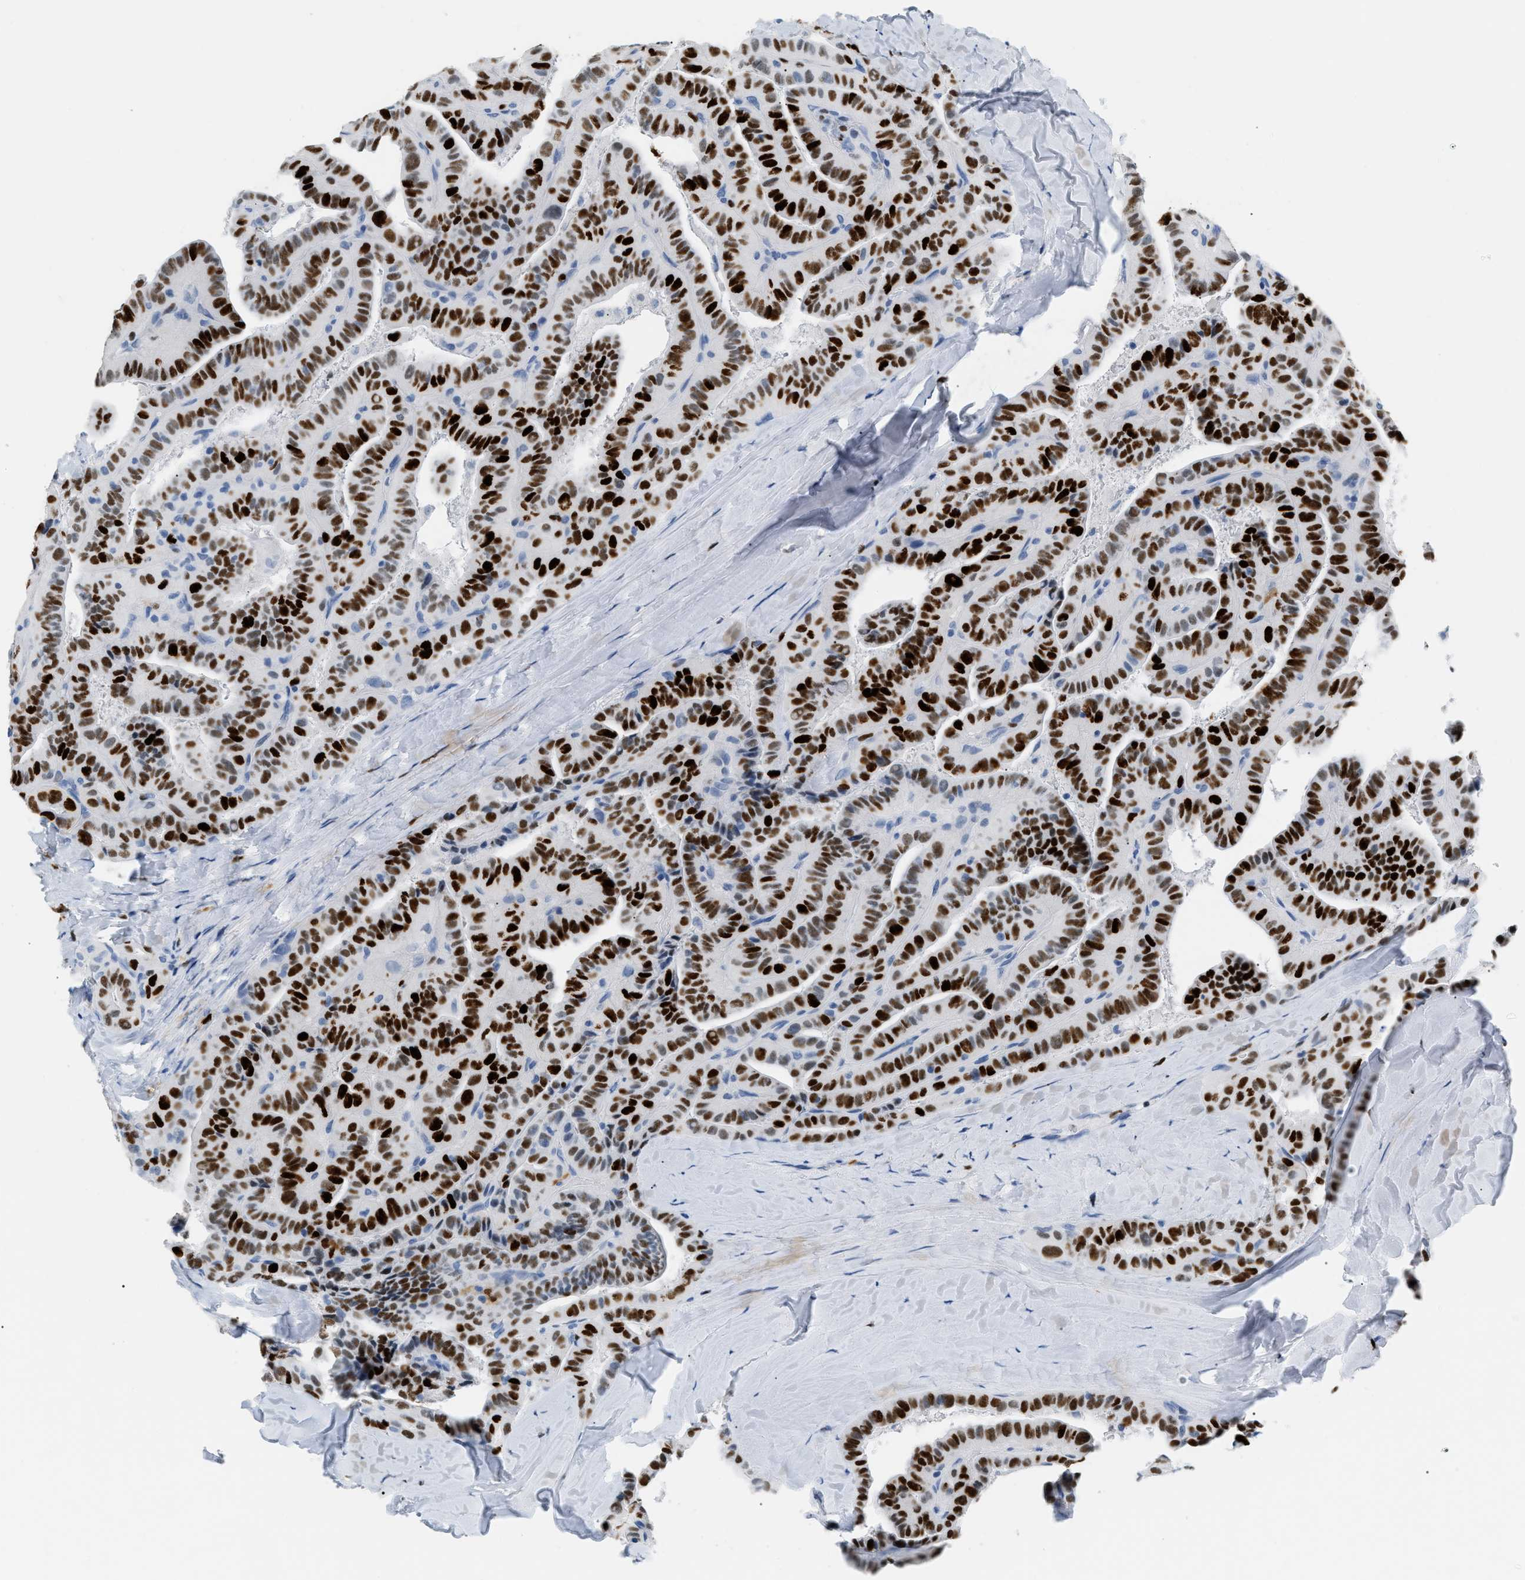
{"staining": {"intensity": "strong", "quantity": ">75%", "location": "nuclear"}, "tissue": "thyroid cancer", "cell_type": "Tumor cells", "image_type": "cancer", "snomed": [{"axis": "morphology", "description": "Papillary adenocarcinoma, NOS"}, {"axis": "topography", "description": "Thyroid gland"}], "caption": "DAB immunohistochemical staining of human thyroid cancer (papillary adenocarcinoma) displays strong nuclear protein expression in about >75% of tumor cells.", "gene": "MCM7", "patient": {"sex": "male", "age": 77}}